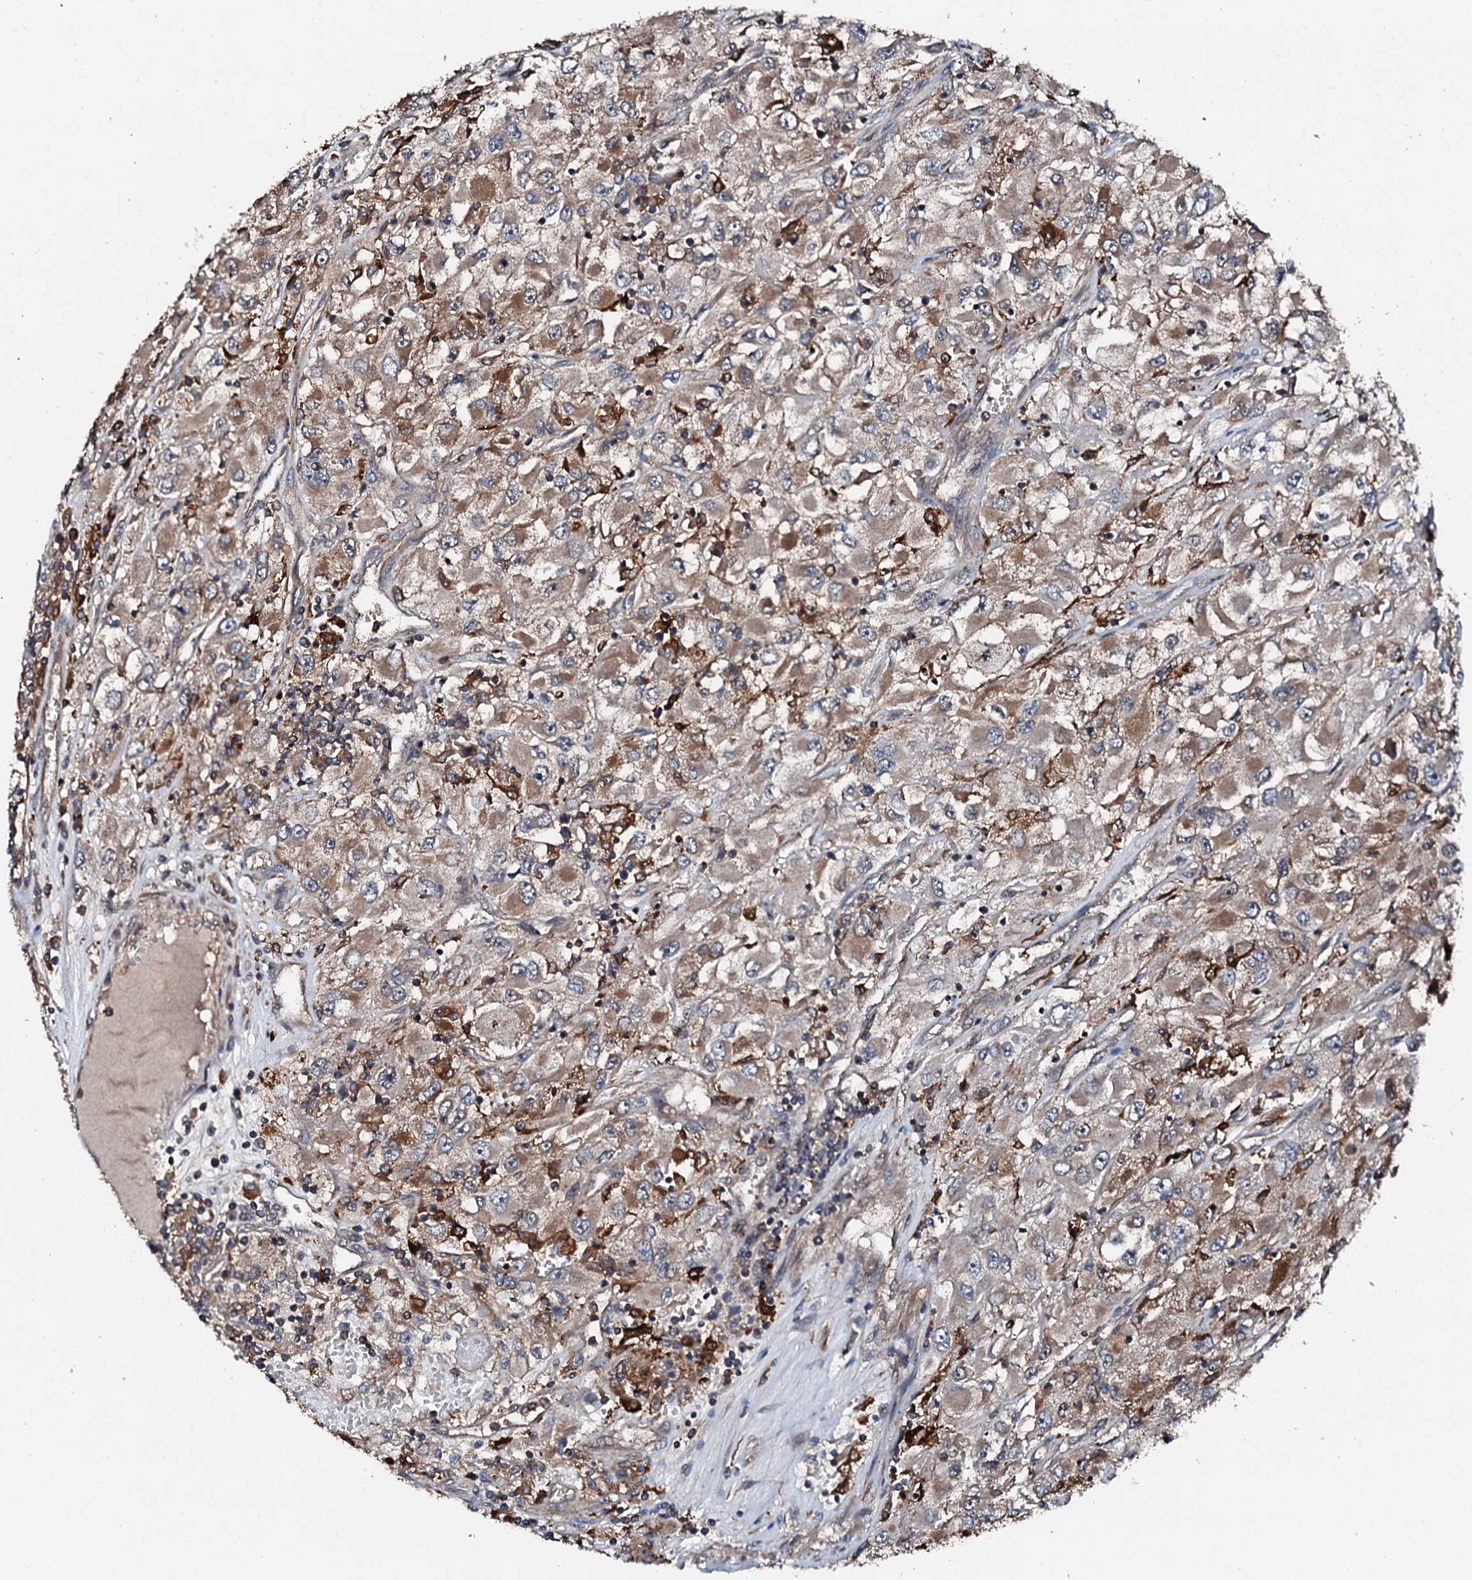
{"staining": {"intensity": "moderate", "quantity": "25%-75%", "location": "cytoplasmic/membranous"}, "tissue": "renal cancer", "cell_type": "Tumor cells", "image_type": "cancer", "snomed": [{"axis": "morphology", "description": "Adenocarcinoma, NOS"}, {"axis": "topography", "description": "Kidney"}], "caption": "The image displays immunohistochemical staining of renal cancer. There is moderate cytoplasmic/membranous expression is identified in about 25%-75% of tumor cells.", "gene": "FGD4", "patient": {"sex": "female", "age": 52}}